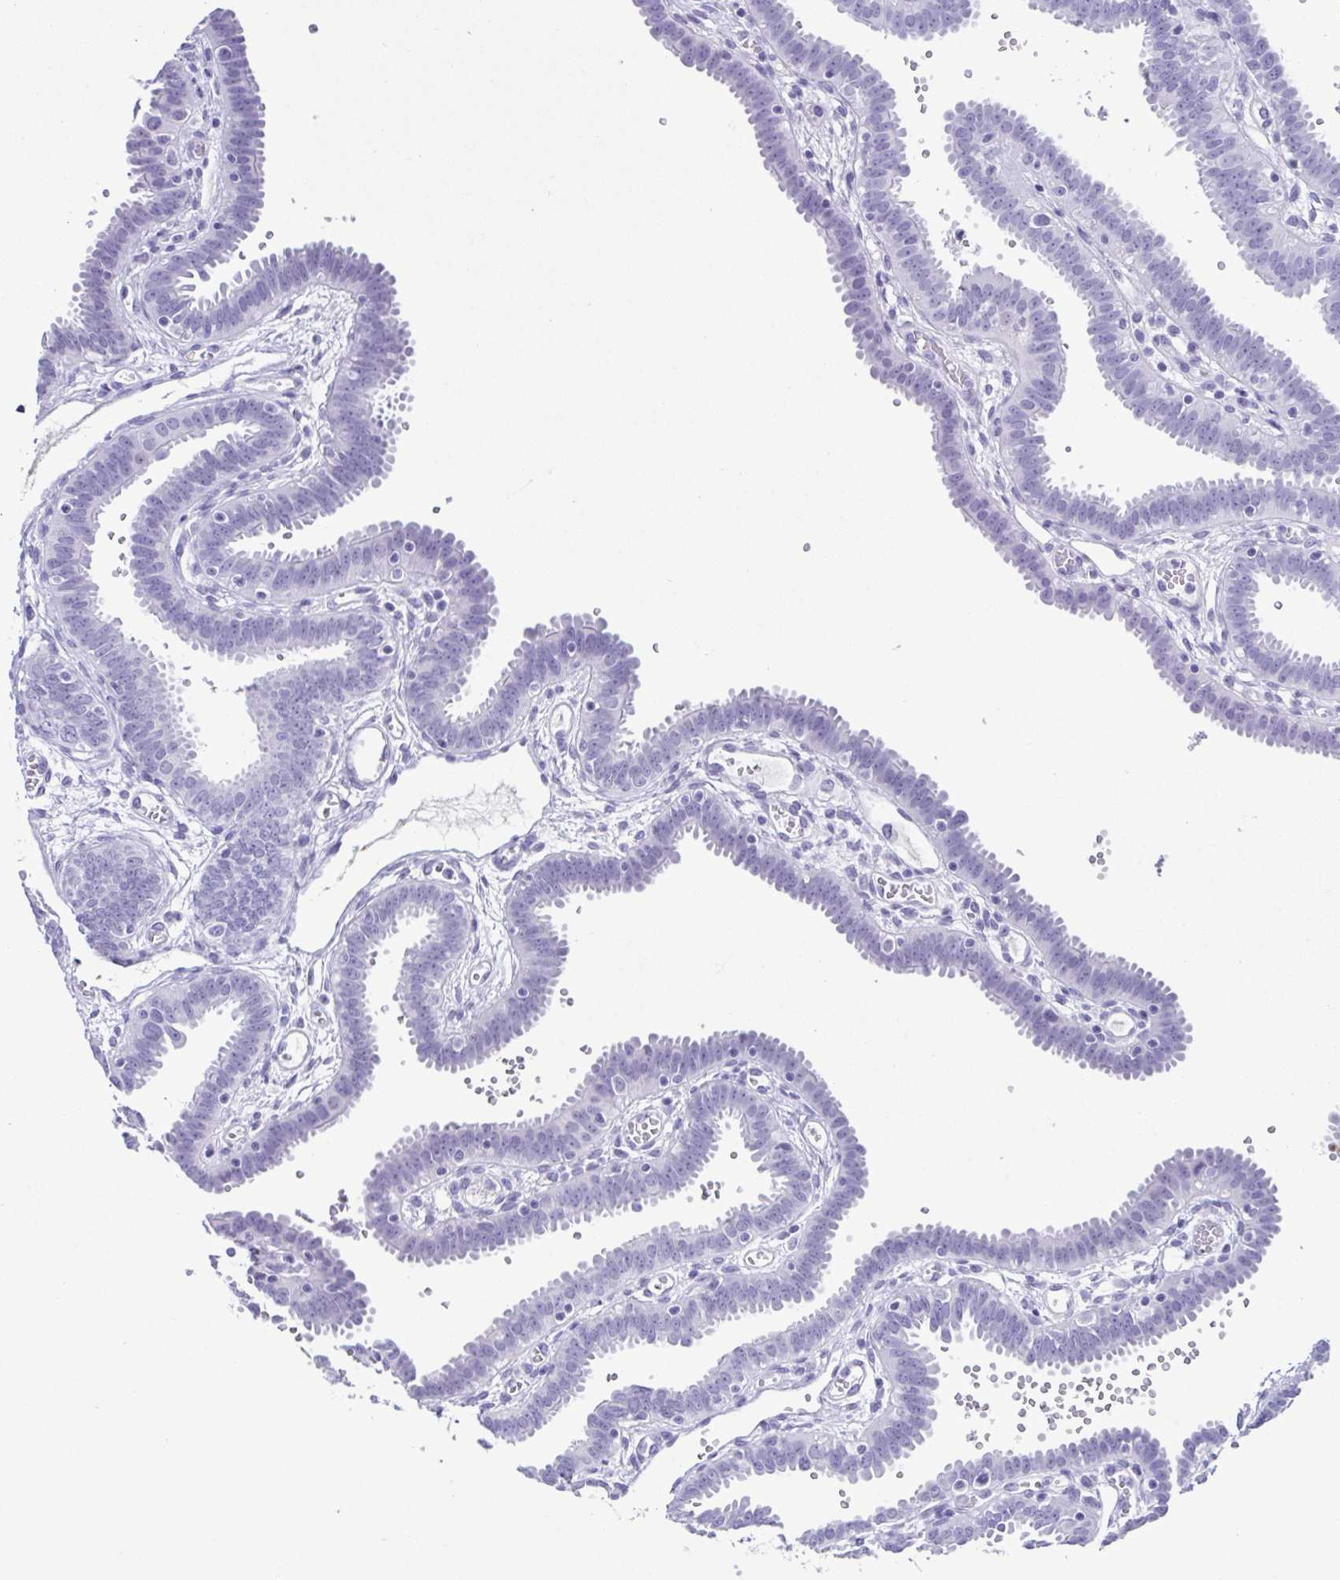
{"staining": {"intensity": "negative", "quantity": "none", "location": "none"}, "tissue": "fallopian tube", "cell_type": "Glandular cells", "image_type": "normal", "snomed": [{"axis": "morphology", "description": "Normal tissue, NOS"}, {"axis": "topography", "description": "Fallopian tube"}], "caption": "Fallopian tube was stained to show a protein in brown. There is no significant staining in glandular cells. (DAB (3,3'-diaminobenzidine) immunohistochemistry (IHC) with hematoxylin counter stain).", "gene": "SPATA16", "patient": {"sex": "female", "age": 37}}